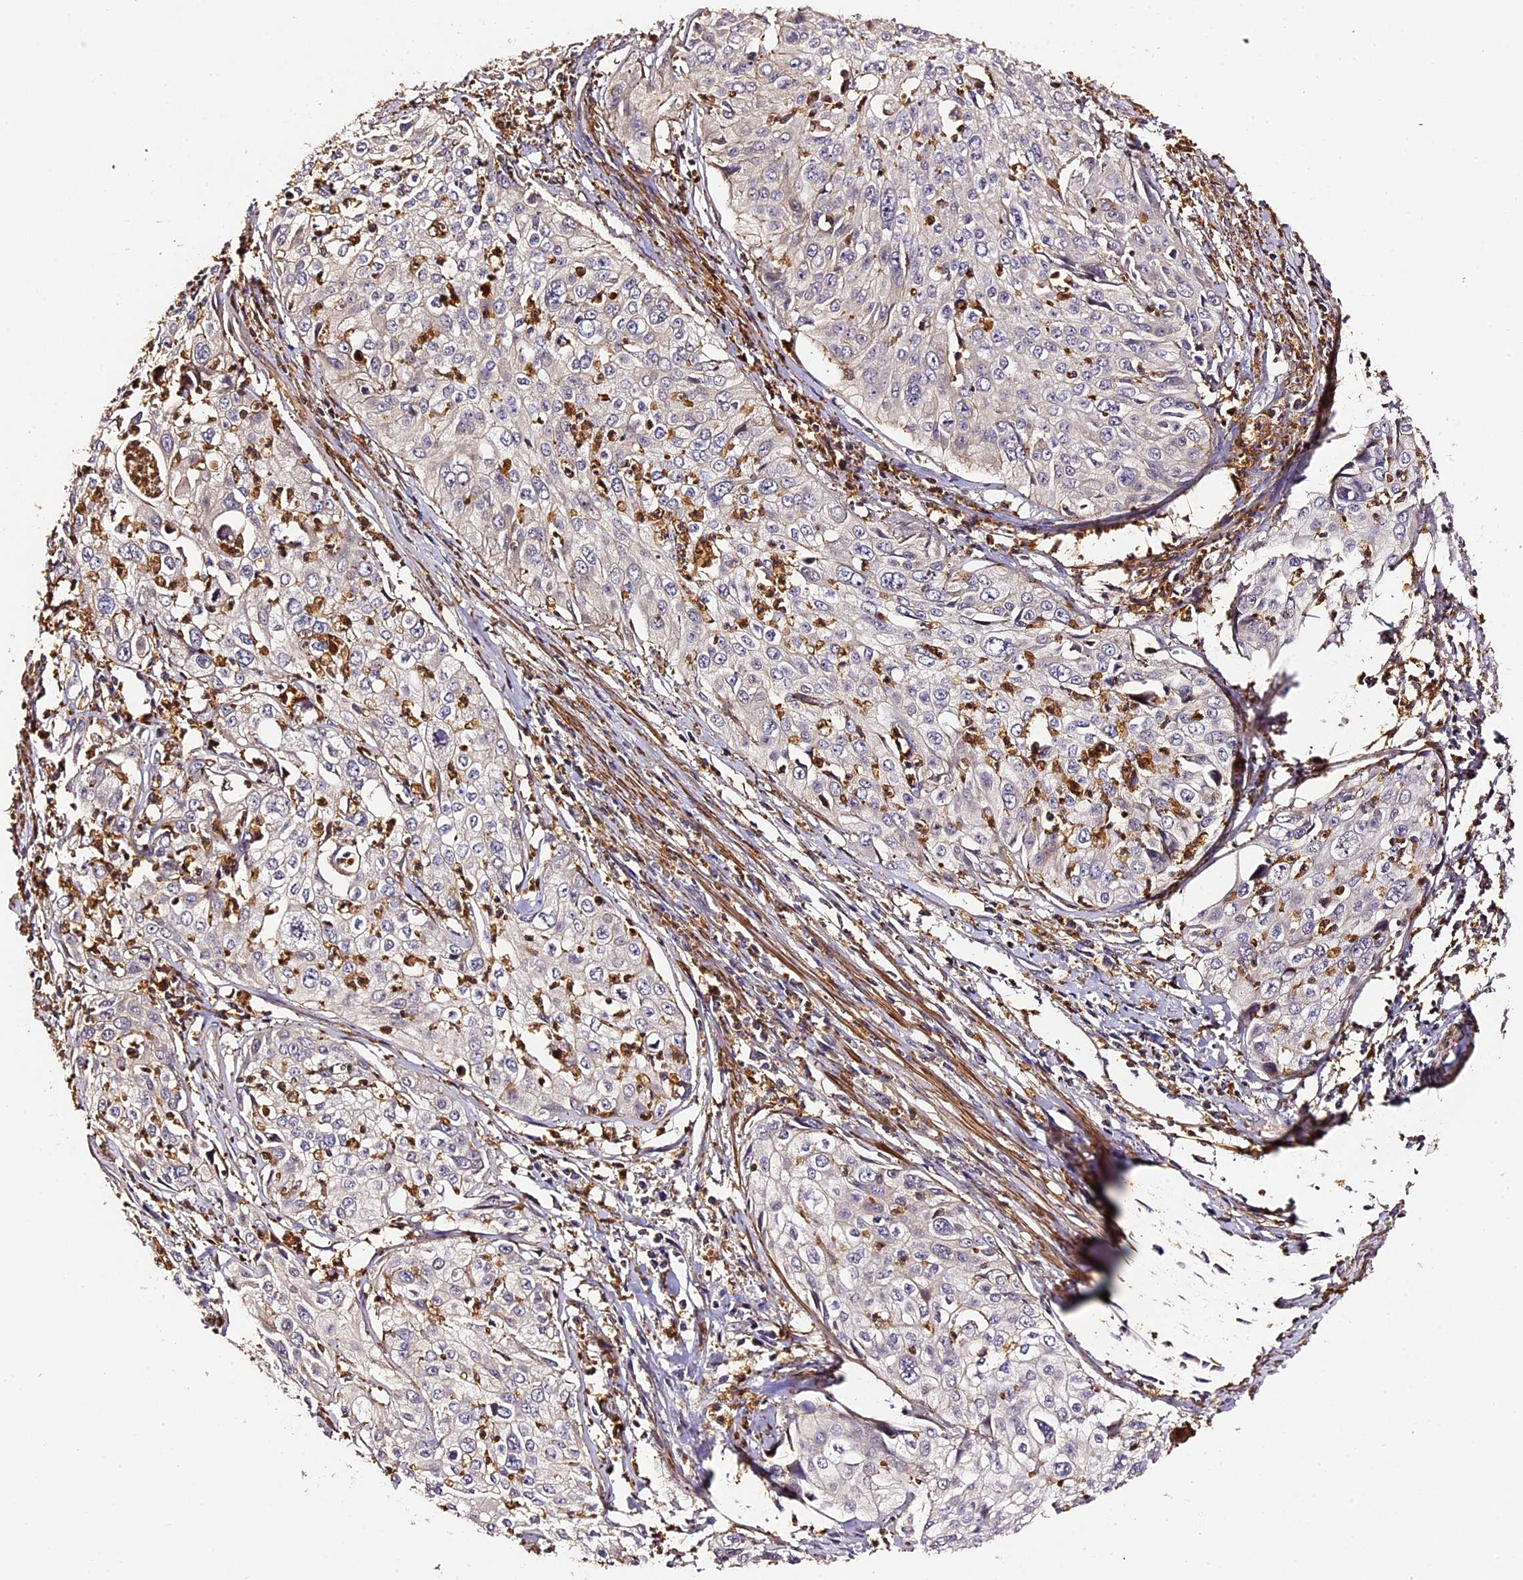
{"staining": {"intensity": "negative", "quantity": "none", "location": "none"}, "tissue": "cervical cancer", "cell_type": "Tumor cells", "image_type": "cancer", "snomed": [{"axis": "morphology", "description": "Squamous cell carcinoma, NOS"}, {"axis": "topography", "description": "Cervix"}], "caption": "An immunohistochemistry image of cervical squamous cell carcinoma is shown. There is no staining in tumor cells of cervical squamous cell carcinoma. (DAB (3,3'-diaminobenzidine) IHC with hematoxylin counter stain).", "gene": "RAPSN", "patient": {"sex": "female", "age": 31}}